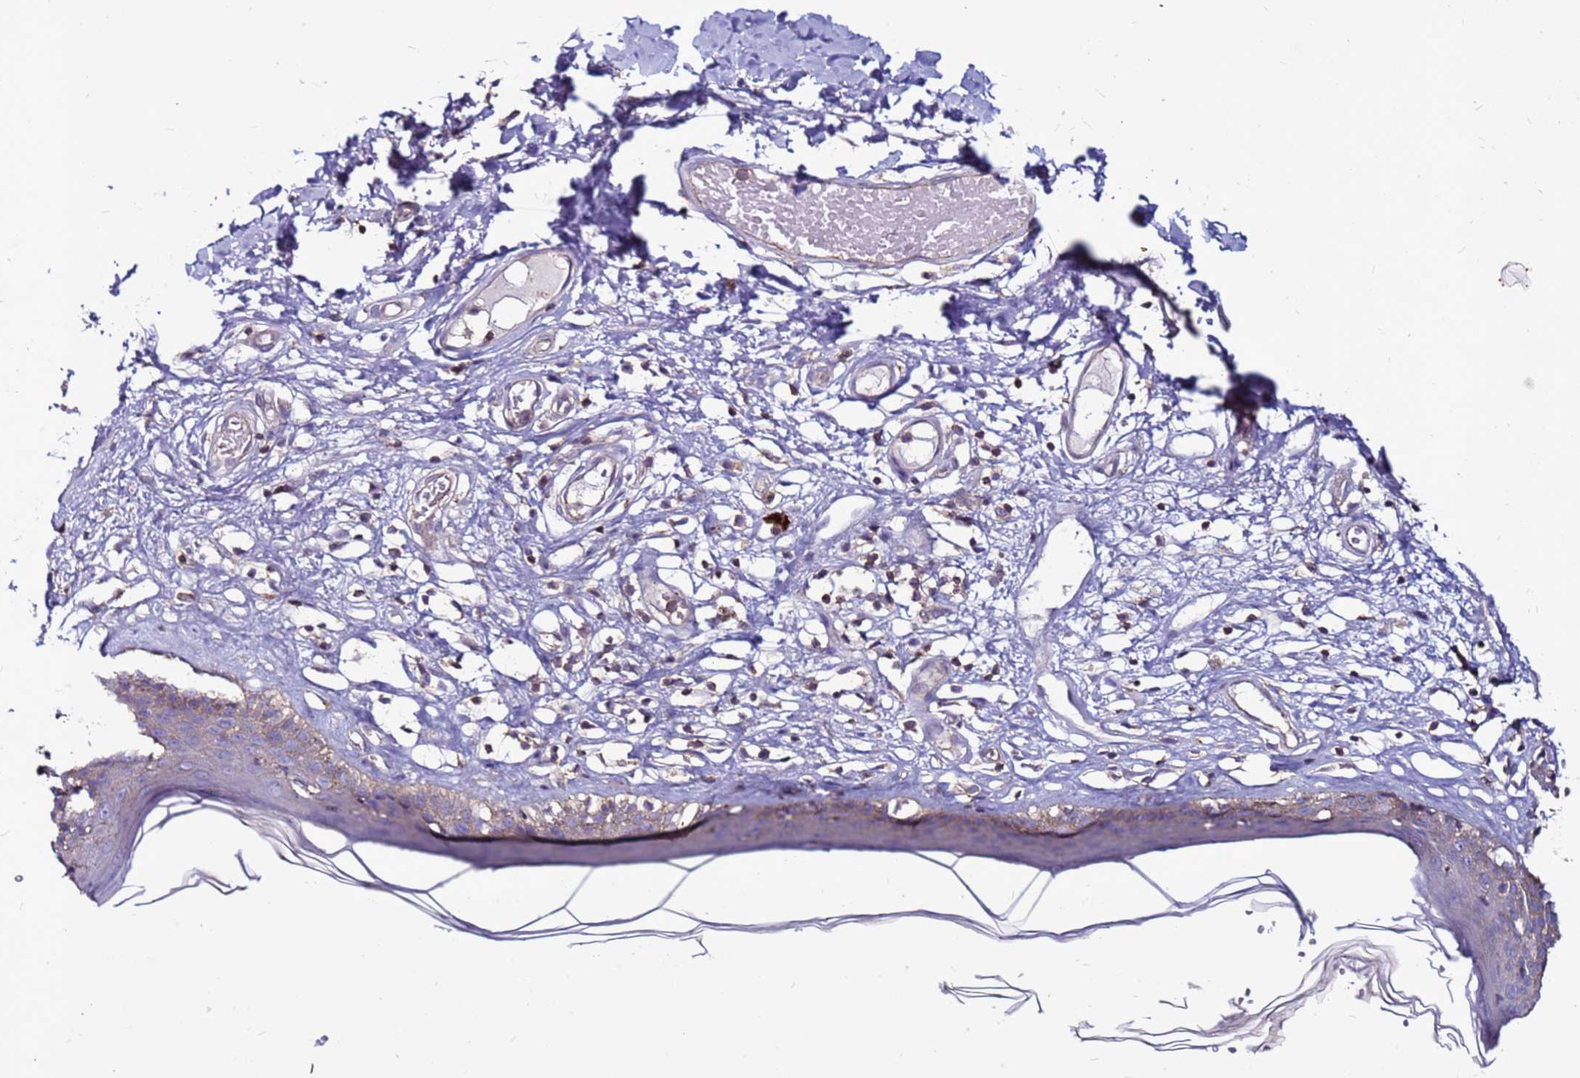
{"staining": {"intensity": "moderate", "quantity": "<25%", "location": "cytoplasmic/membranous"}, "tissue": "skin", "cell_type": "Epidermal cells", "image_type": "normal", "snomed": [{"axis": "morphology", "description": "Normal tissue, NOS"}, {"axis": "topography", "description": "Adipose tissue"}, {"axis": "topography", "description": "Vascular tissue"}, {"axis": "topography", "description": "Vulva"}, {"axis": "topography", "description": "Peripheral nerve tissue"}], "caption": "About <25% of epidermal cells in unremarkable human skin reveal moderate cytoplasmic/membranous protein positivity as visualized by brown immunohistochemical staining.", "gene": "NRN1L", "patient": {"sex": "female", "age": 86}}